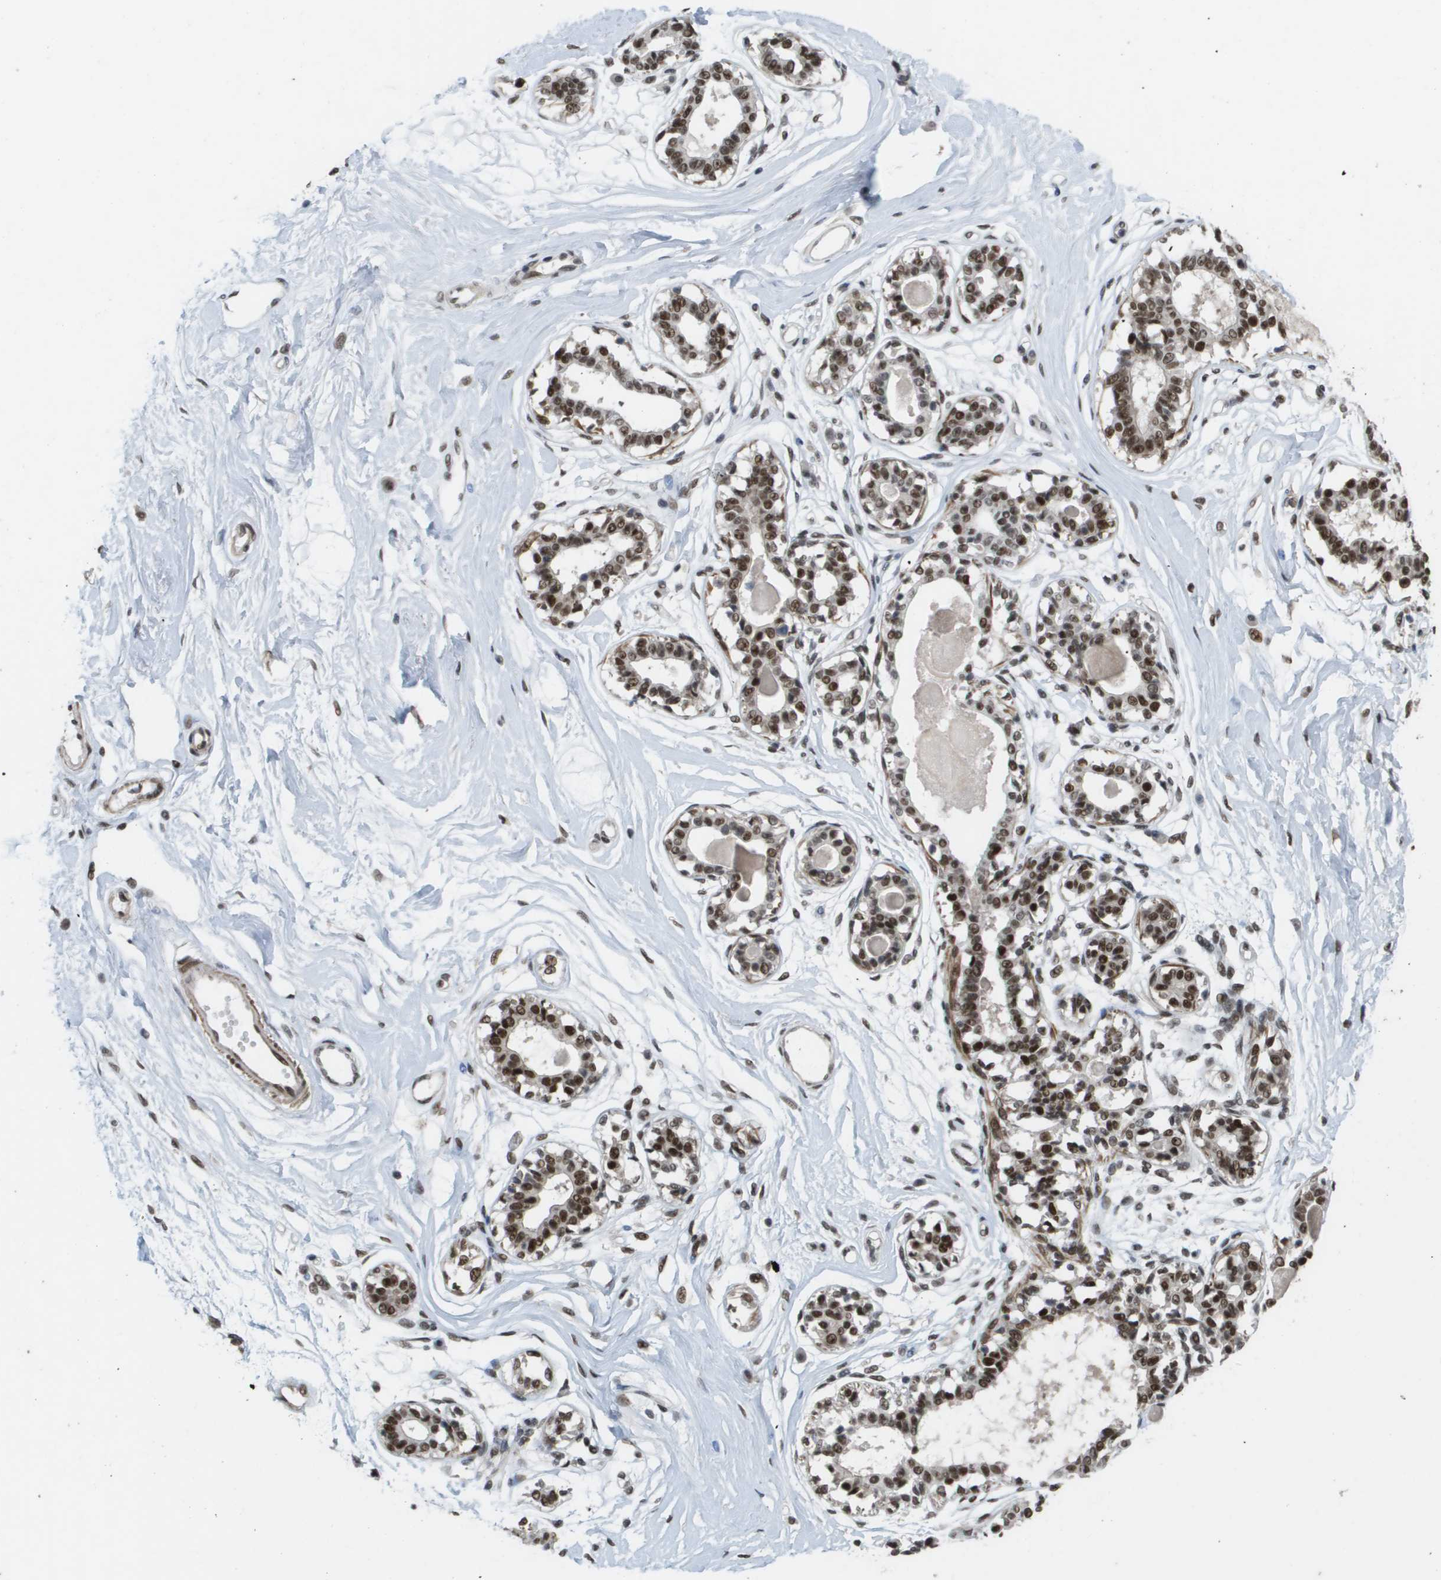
{"staining": {"intensity": "moderate", "quantity": ">75%", "location": "nuclear"}, "tissue": "breast", "cell_type": "Adipocytes", "image_type": "normal", "snomed": [{"axis": "morphology", "description": "Normal tissue, NOS"}, {"axis": "topography", "description": "Breast"}], "caption": "Protein positivity by immunohistochemistry (IHC) displays moderate nuclear staining in about >75% of adipocytes in unremarkable breast.", "gene": "CDT1", "patient": {"sex": "female", "age": 45}}